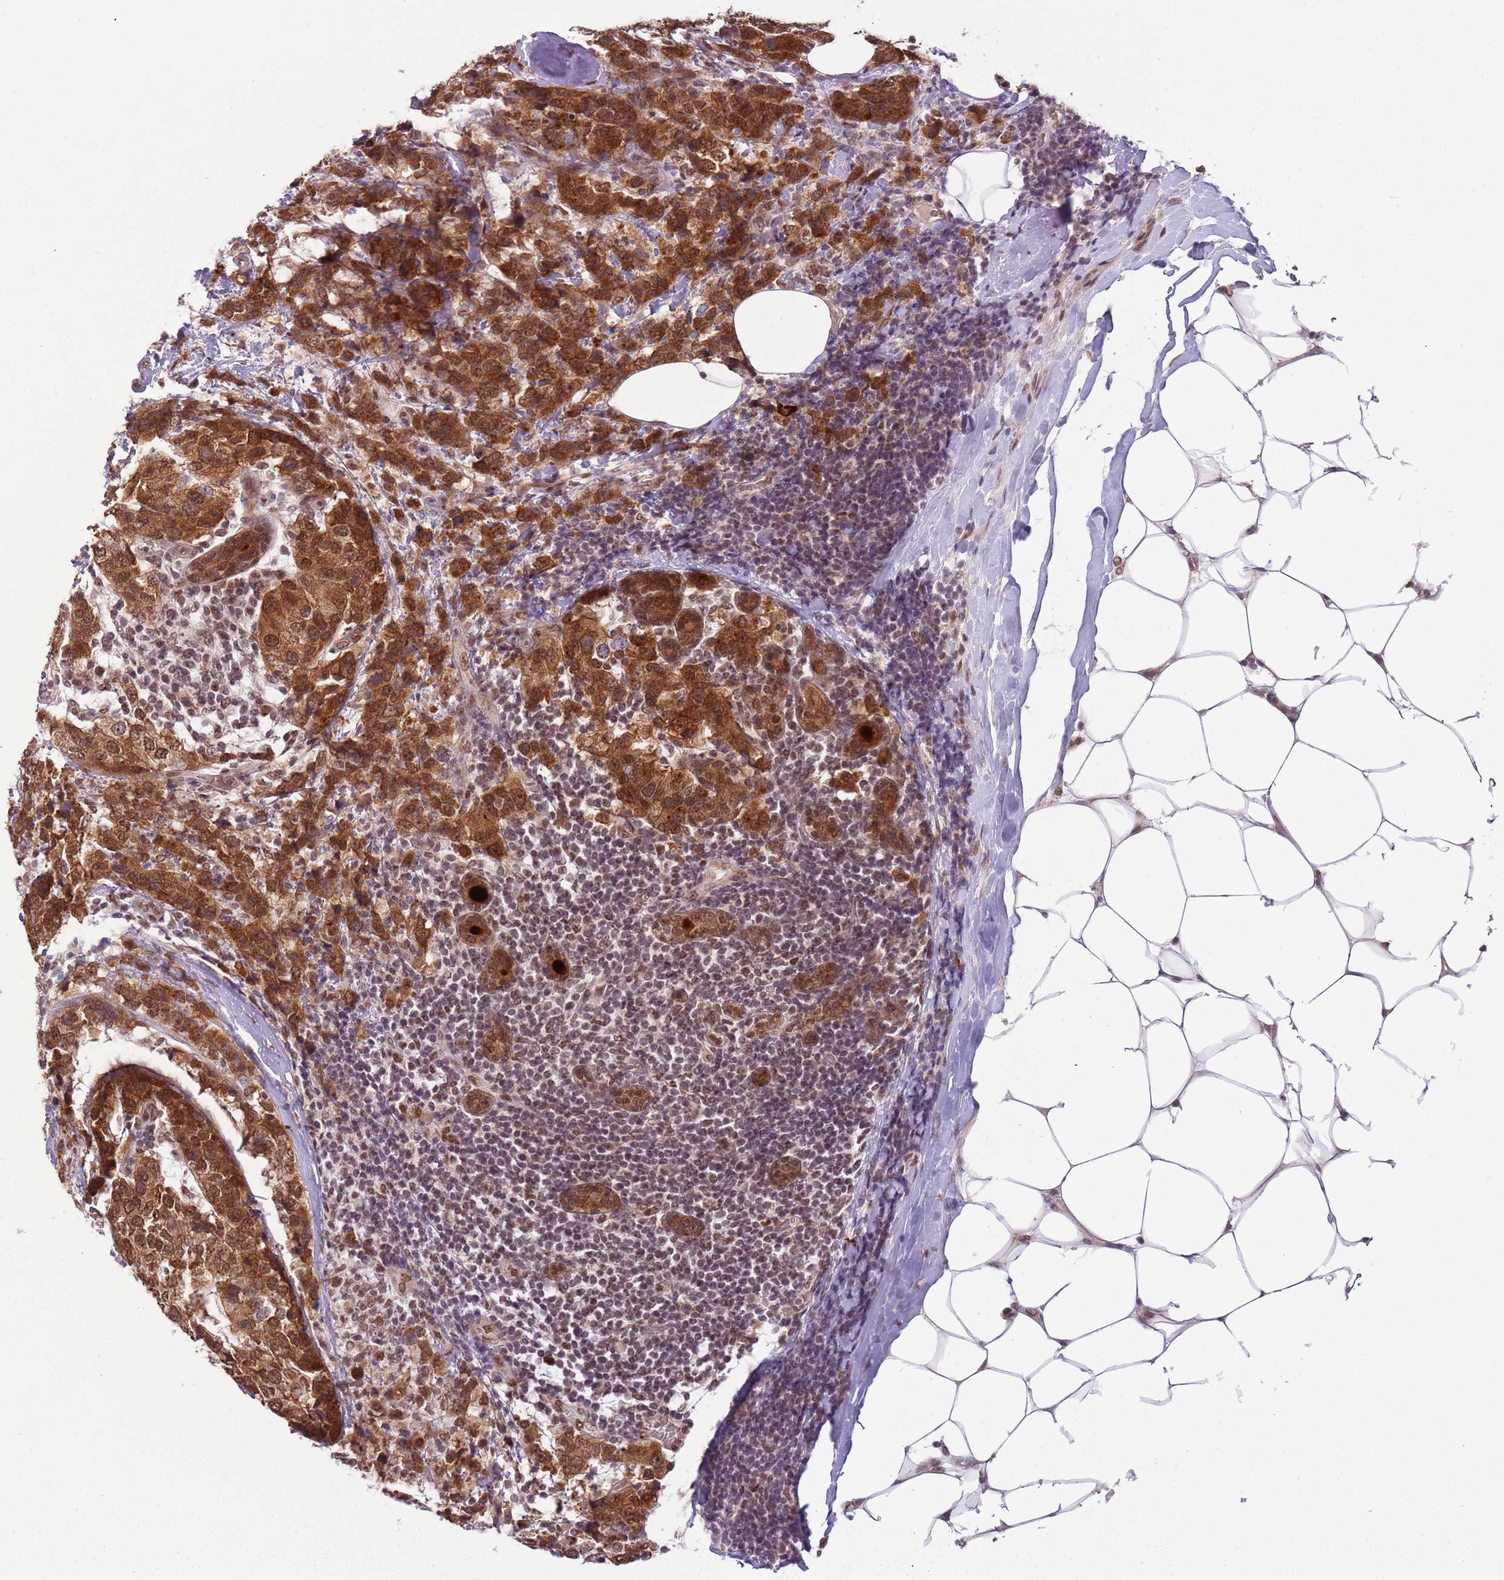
{"staining": {"intensity": "strong", "quantity": ">75%", "location": "cytoplasmic/membranous,nuclear"}, "tissue": "breast cancer", "cell_type": "Tumor cells", "image_type": "cancer", "snomed": [{"axis": "morphology", "description": "Lobular carcinoma"}, {"axis": "topography", "description": "Breast"}], "caption": "Approximately >75% of tumor cells in human breast cancer (lobular carcinoma) exhibit strong cytoplasmic/membranous and nuclear protein expression as visualized by brown immunohistochemical staining.", "gene": "FAM120AOS", "patient": {"sex": "female", "age": 59}}